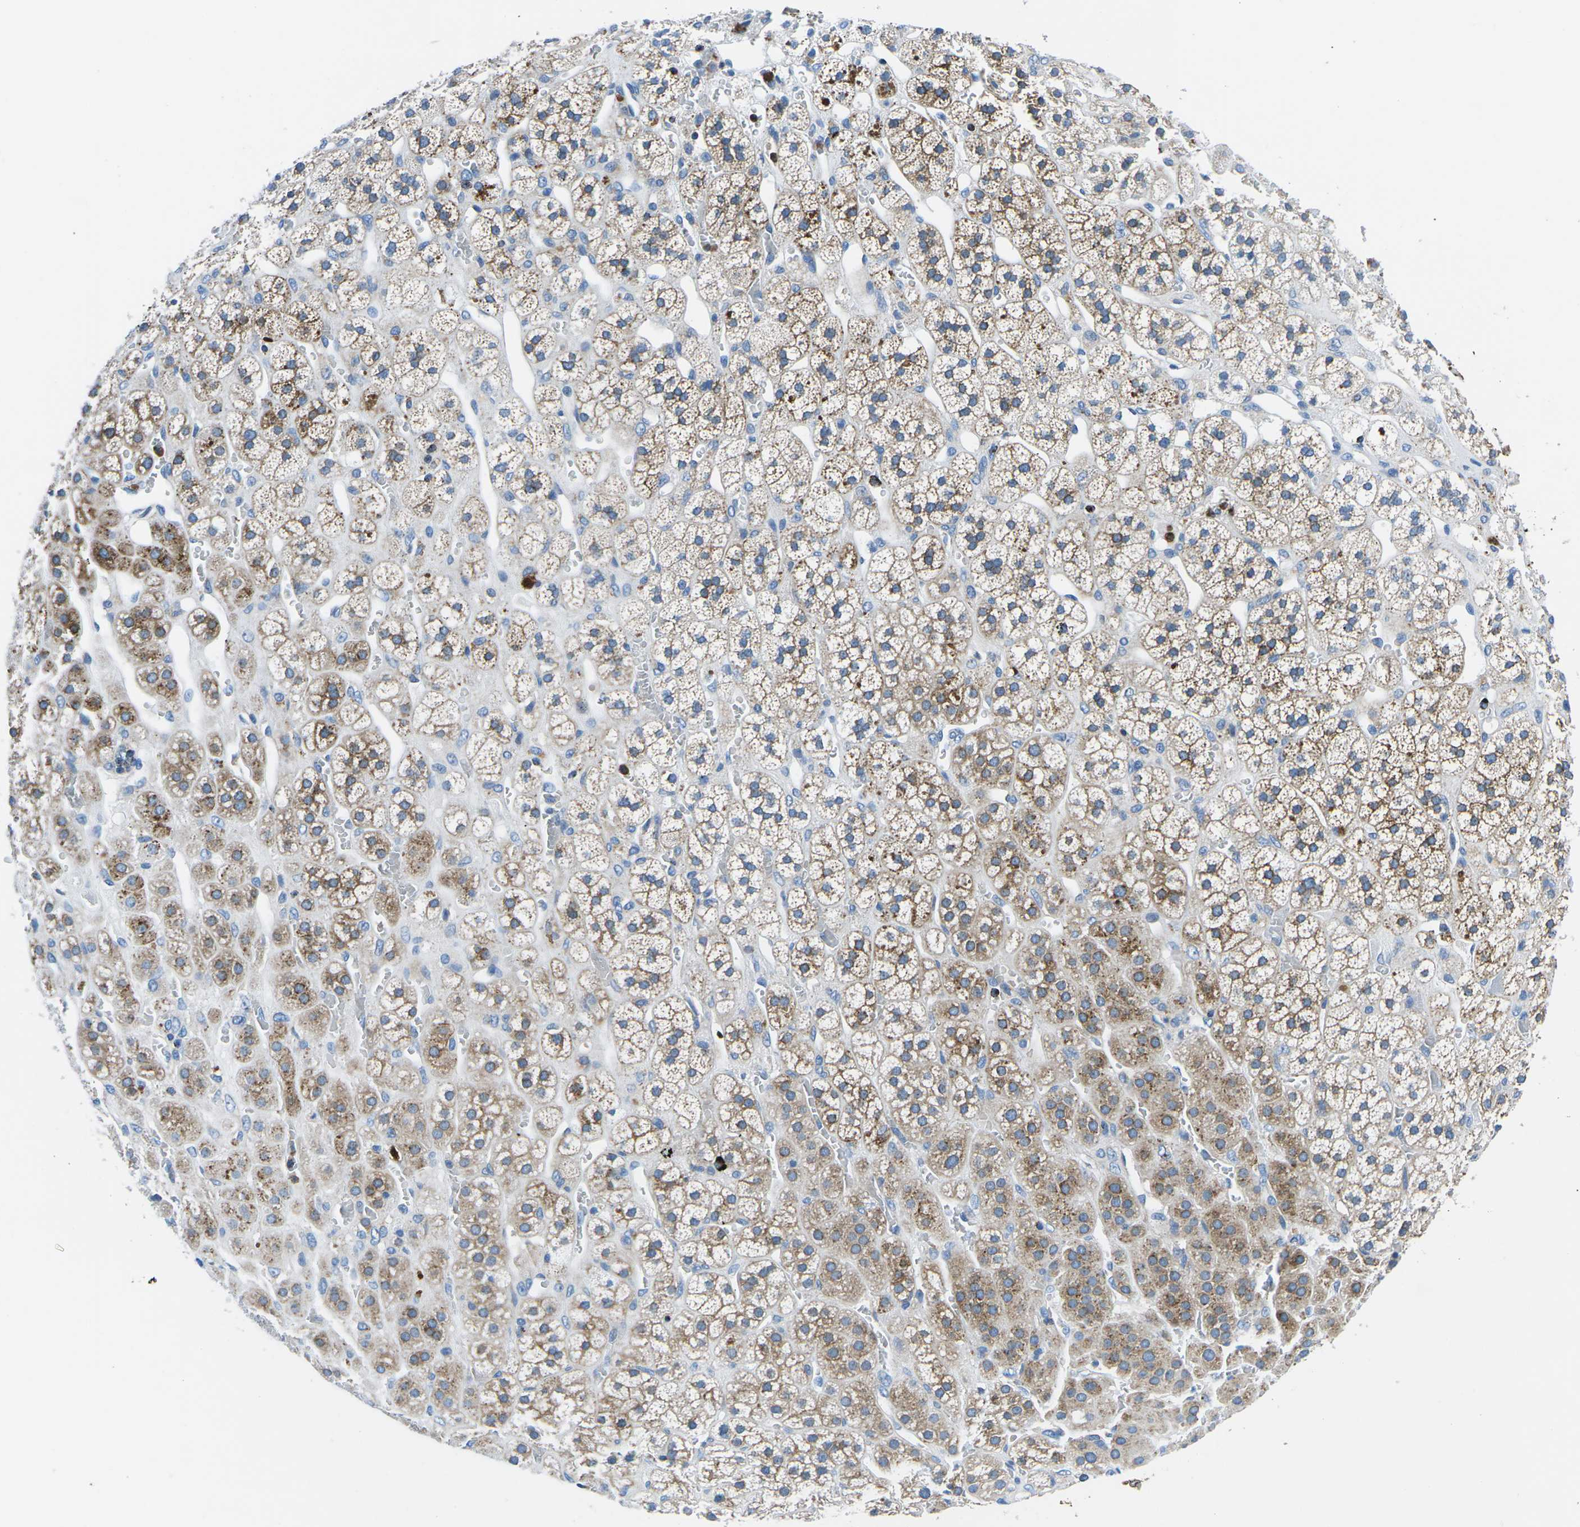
{"staining": {"intensity": "moderate", "quantity": ">75%", "location": "cytoplasmic/membranous"}, "tissue": "adrenal gland", "cell_type": "Glandular cells", "image_type": "normal", "snomed": [{"axis": "morphology", "description": "Normal tissue, NOS"}, {"axis": "topography", "description": "Adrenal gland"}], "caption": "Normal adrenal gland was stained to show a protein in brown. There is medium levels of moderate cytoplasmic/membranous positivity in approximately >75% of glandular cells. Ihc stains the protein of interest in brown and the nuclei are stained blue.", "gene": "MC4R", "patient": {"sex": "male", "age": 56}}